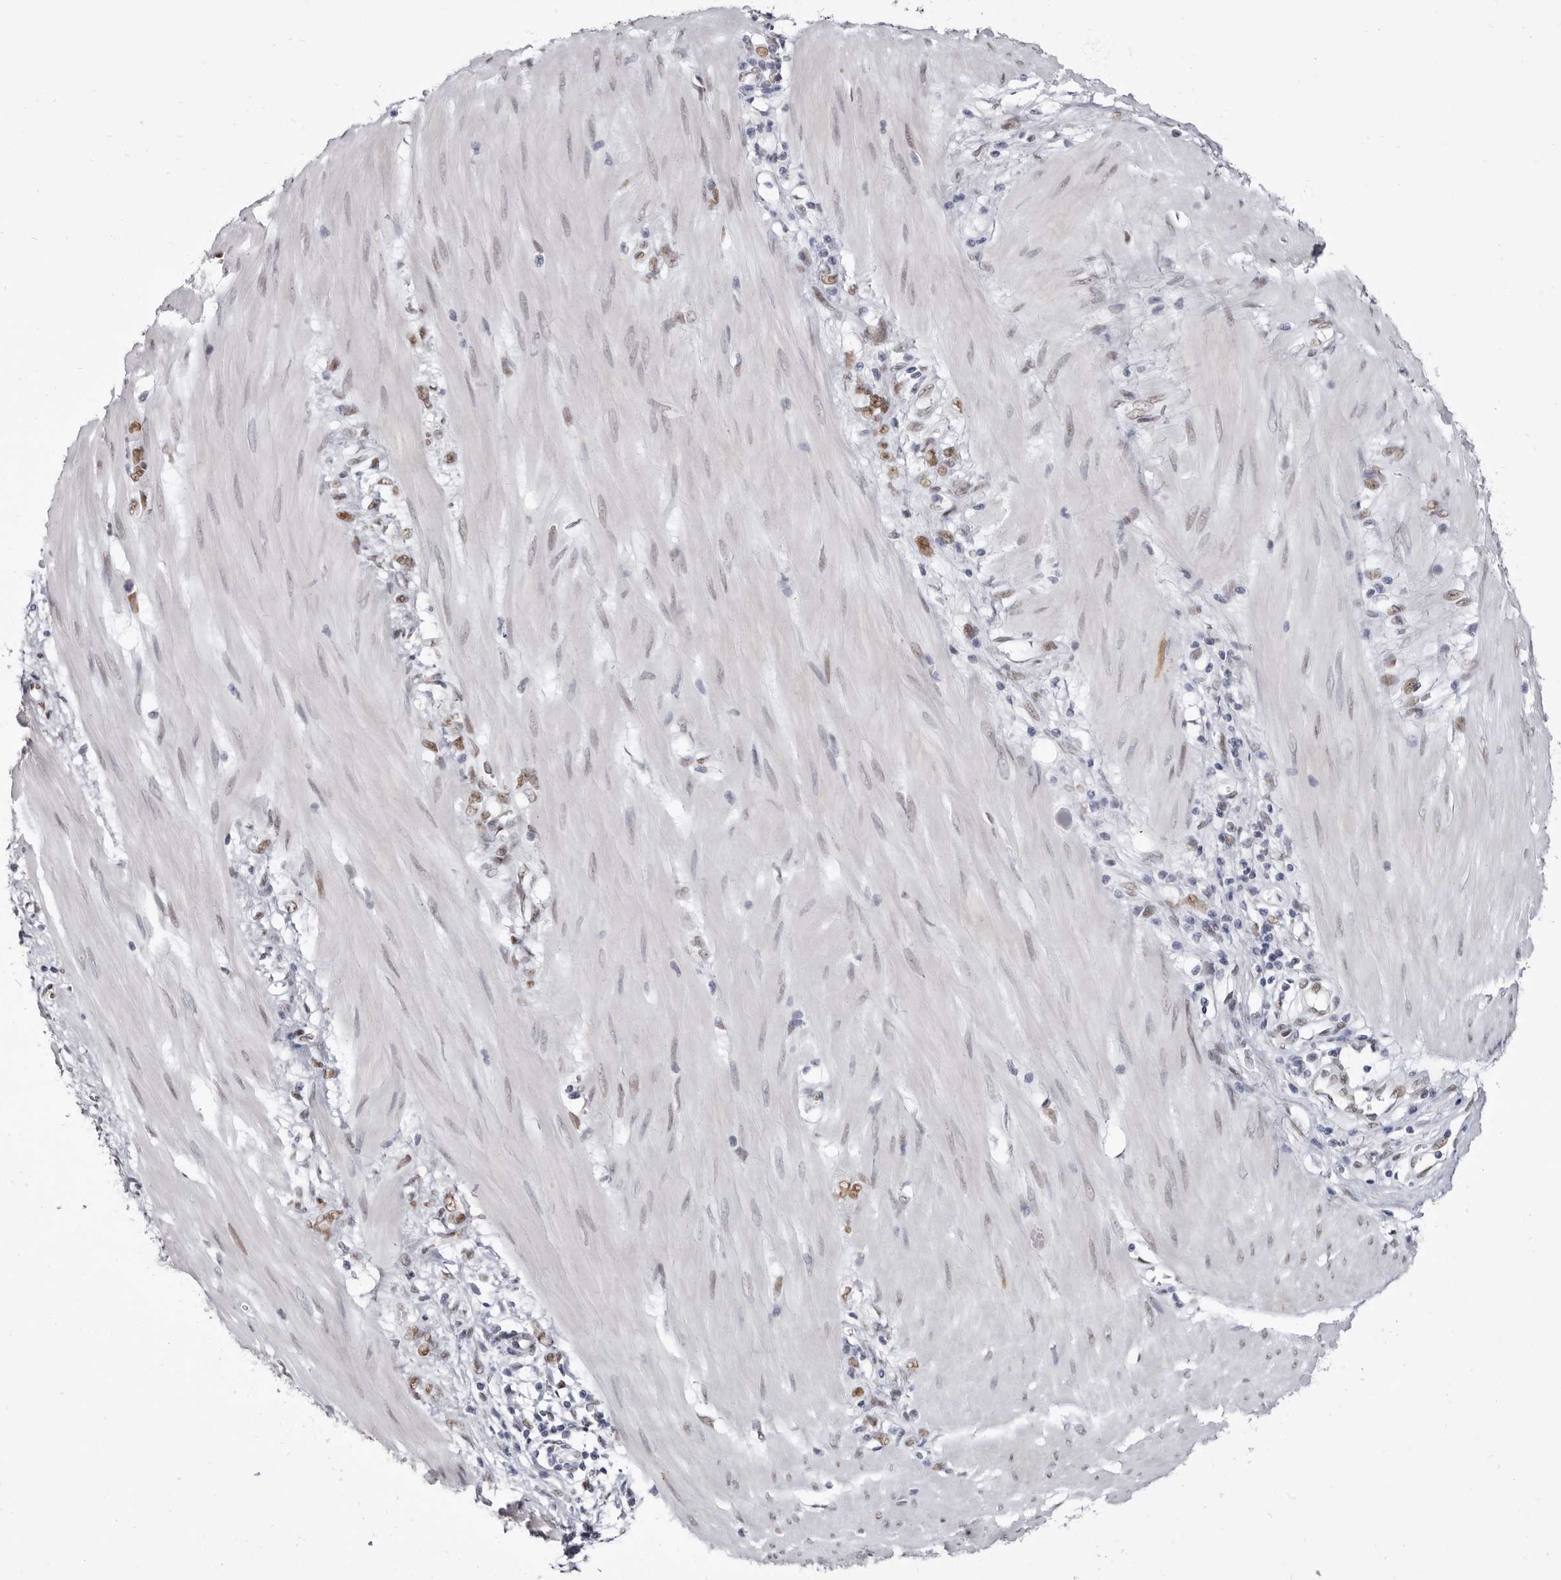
{"staining": {"intensity": "moderate", "quantity": "25%-75%", "location": "nuclear"}, "tissue": "stomach cancer", "cell_type": "Tumor cells", "image_type": "cancer", "snomed": [{"axis": "morphology", "description": "Adenocarcinoma, NOS"}, {"axis": "topography", "description": "Stomach"}], "caption": "Tumor cells show medium levels of moderate nuclear positivity in about 25%-75% of cells in human stomach cancer. The staining was performed using DAB (3,3'-diaminobenzidine), with brown indicating positive protein expression. Nuclei are stained blue with hematoxylin.", "gene": "ZNF326", "patient": {"sex": "female", "age": 76}}